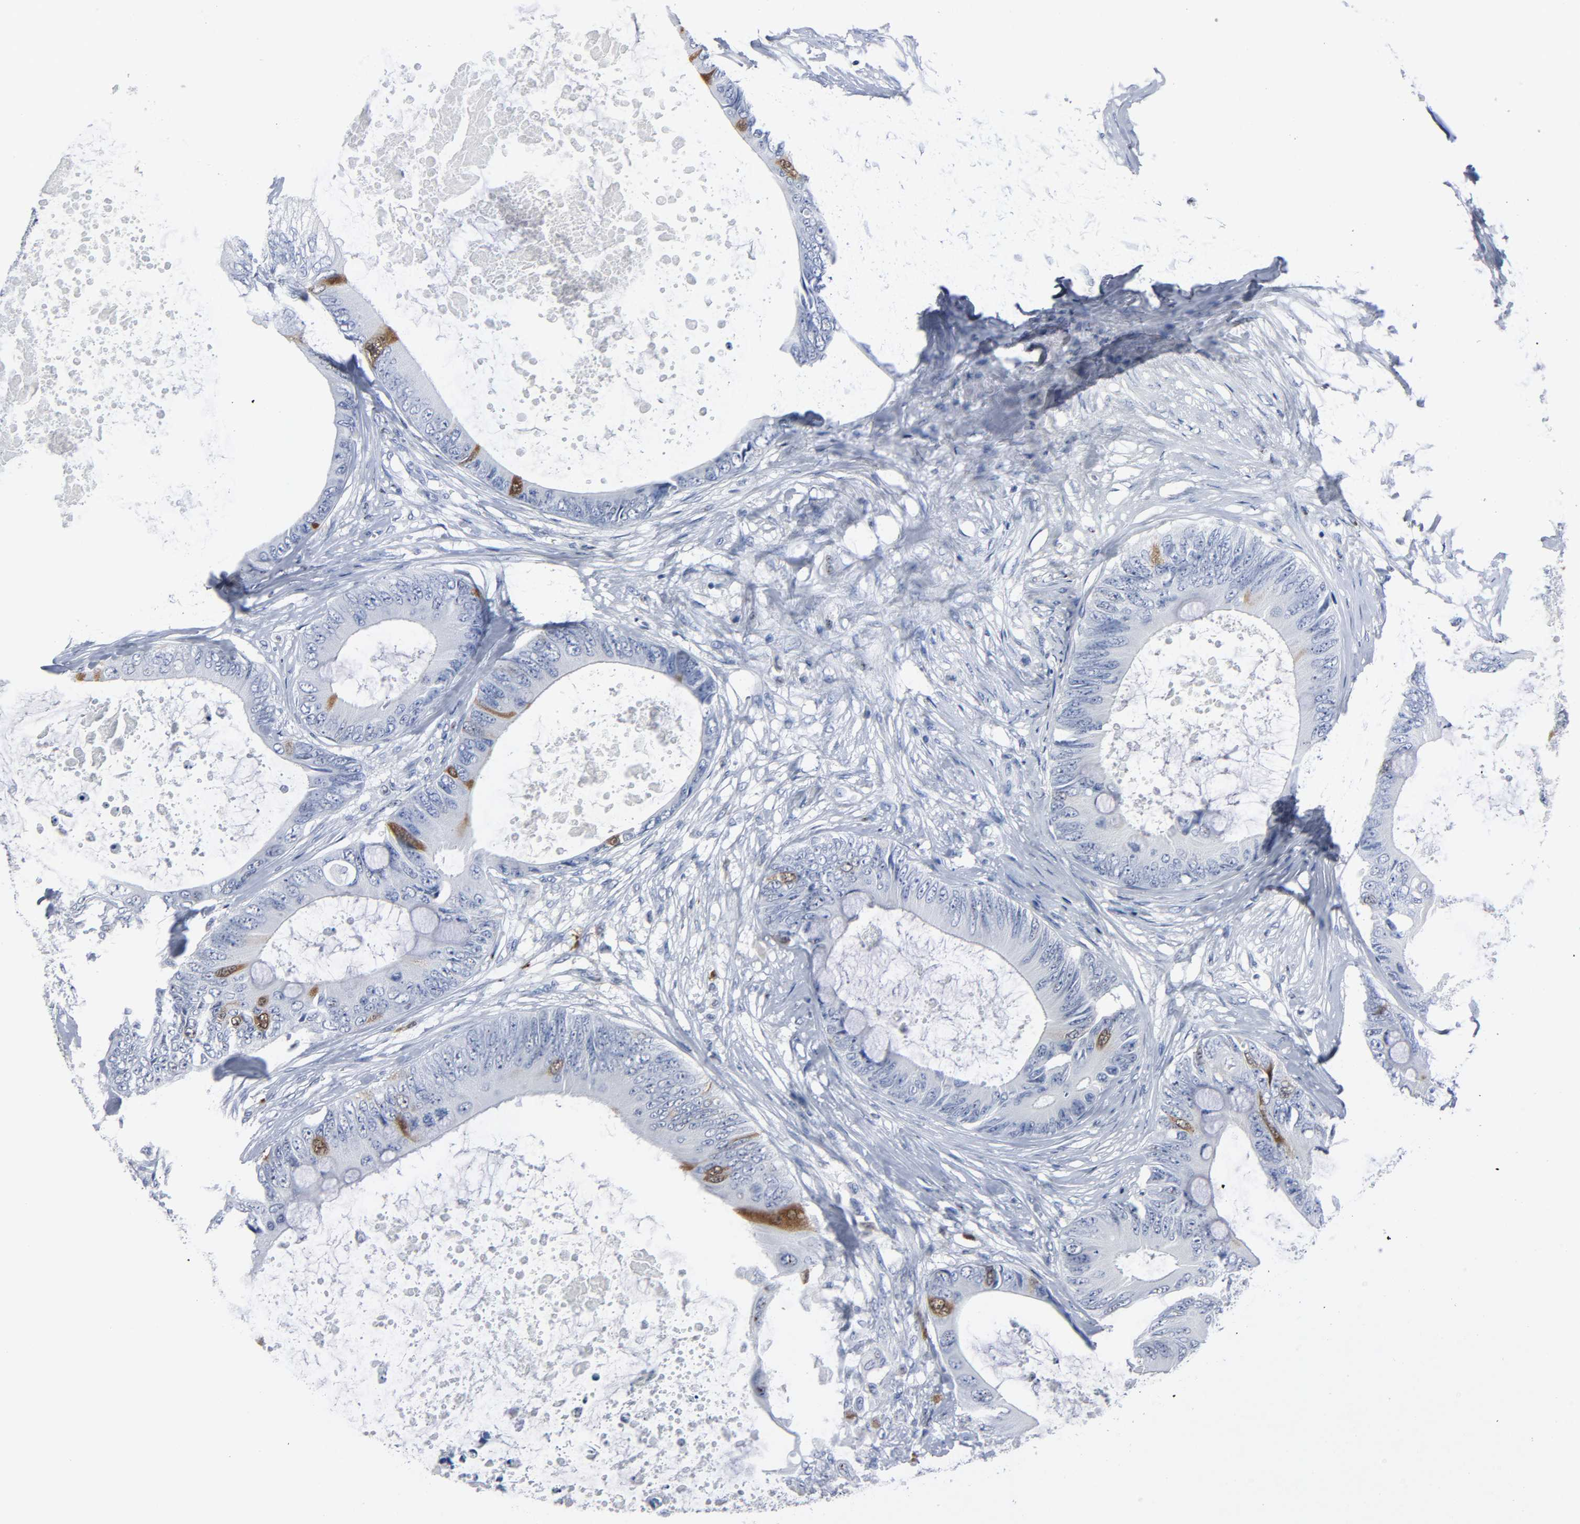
{"staining": {"intensity": "moderate", "quantity": "<25%", "location": "cytoplasmic/membranous,nuclear"}, "tissue": "colorectal cancer", "cell_type": "Tumor cells", "image_type": "cancer", "snomed": [{"axis": "morphology", "description": "Normal tissue, NOS"}, {"axis": "morphology", "description": "Adenocarcinoma, NOS"}, {"axis": "topography", "description": "Rectum"}, {"axis": "topography", "description": "Peripheral nerve tissue"}], "caption": "The histopathology image demonstrates immunohistochemical staining of adenocarcinoma (colorectal). There is moderate cytoplasmic/membranous and nuclear expression is identified in approximately <25% of tumor cells. The staining was performed using DAB, with brown indicating positive protein expression. Nuclei are stained blue with hematoxylin.", "gene": "CDC20", "patient": {"sex": "female", "age": 77}}